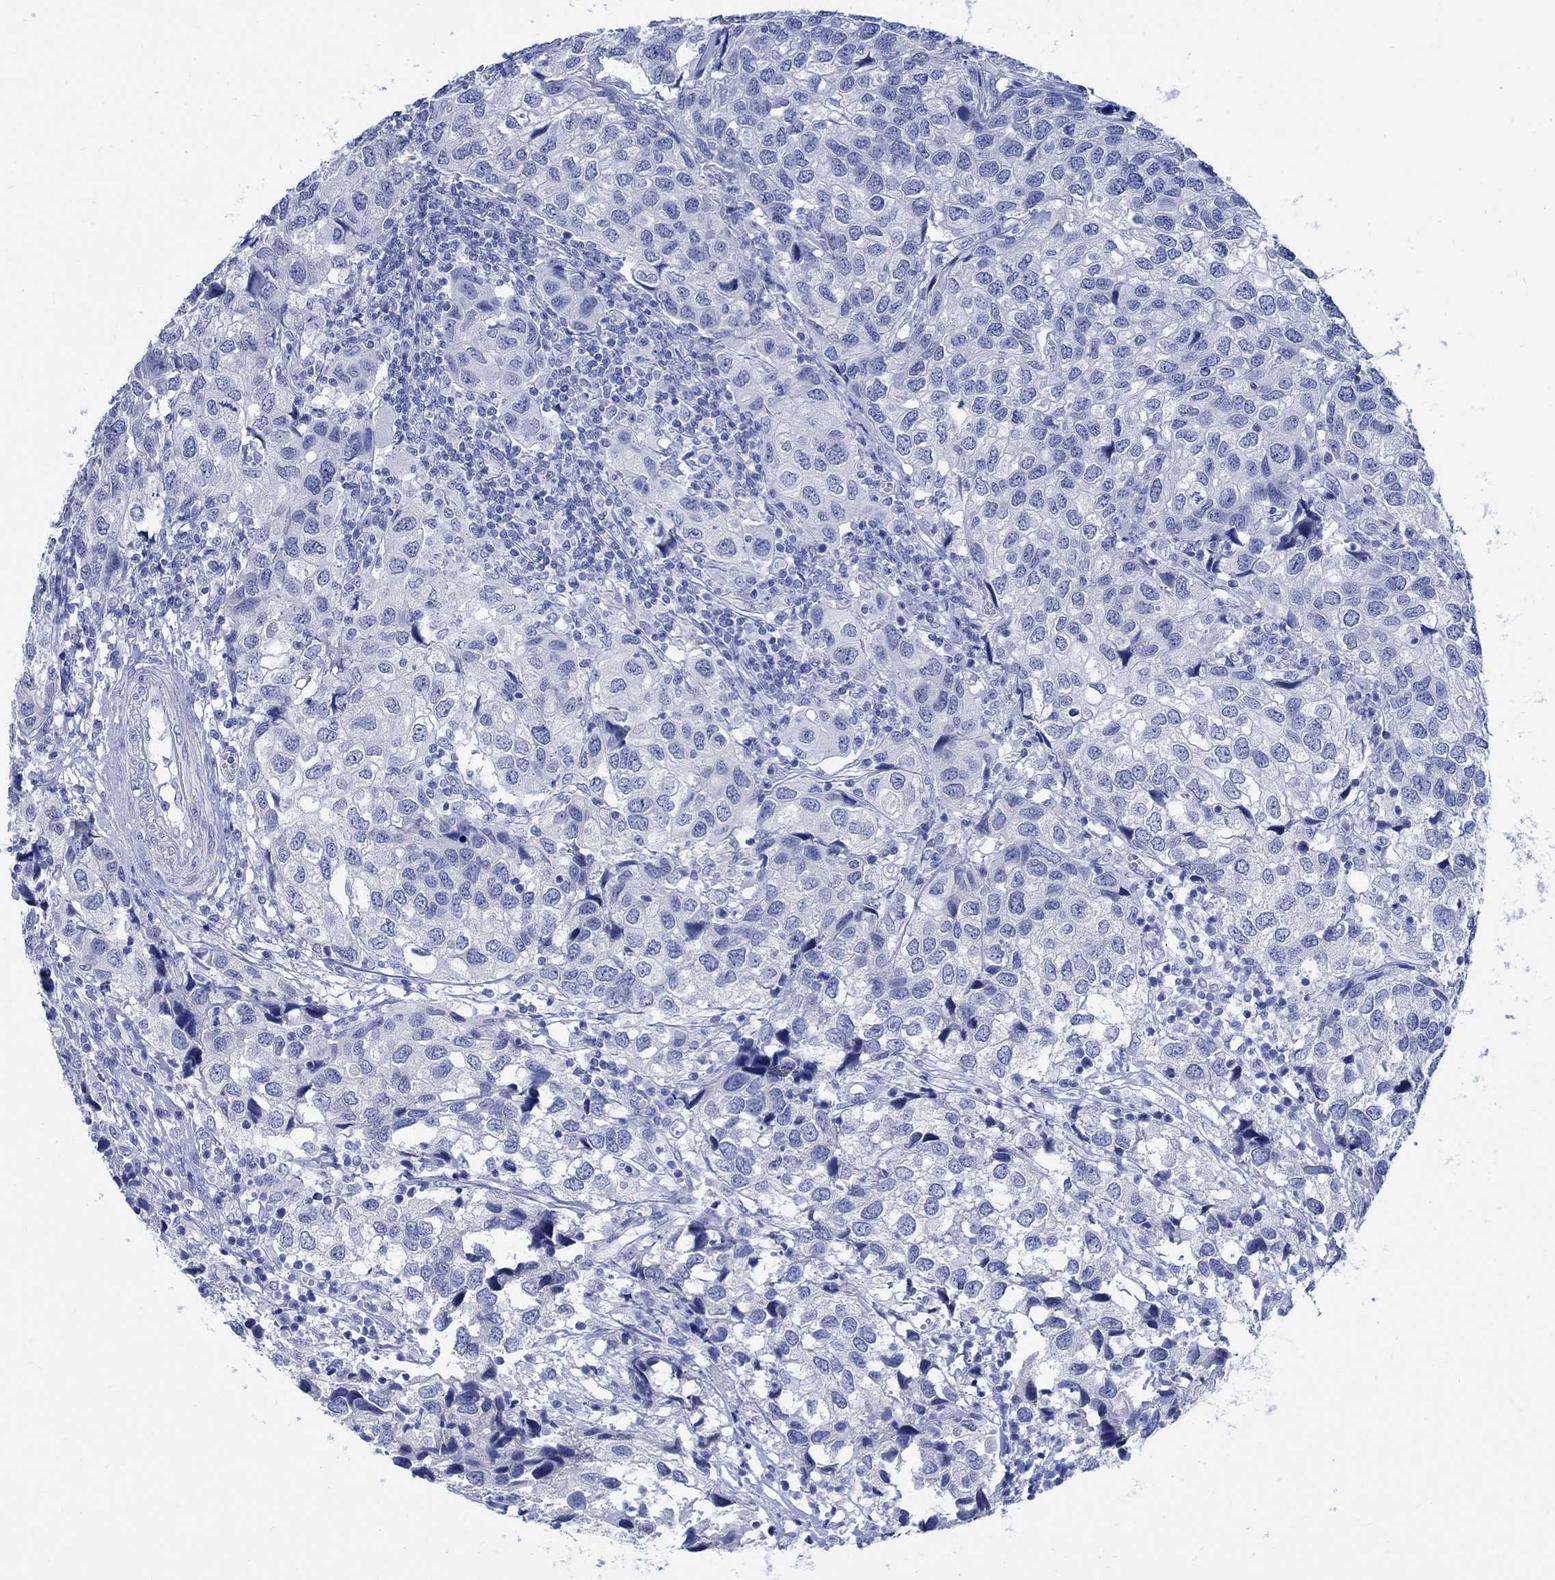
{"staining": {"intensity": "negative", "quantity": "none", "location": "none"}, "tissue": "urothelial cancer", "cell_type": "Tumor cells", "image_type": "cancer", "snomed": [{"axis": "morphology", "description": "Urothelial carcinoma, High grade"}, {"axis": "topography", "description": "Urinary bladder"}], "caption": "Tumor cells are negative for brown protein staining in urothelial carcinoma (high-grade).", "gene": "CAMK2N1", "patient": {"sex": "male", "age": 79}}